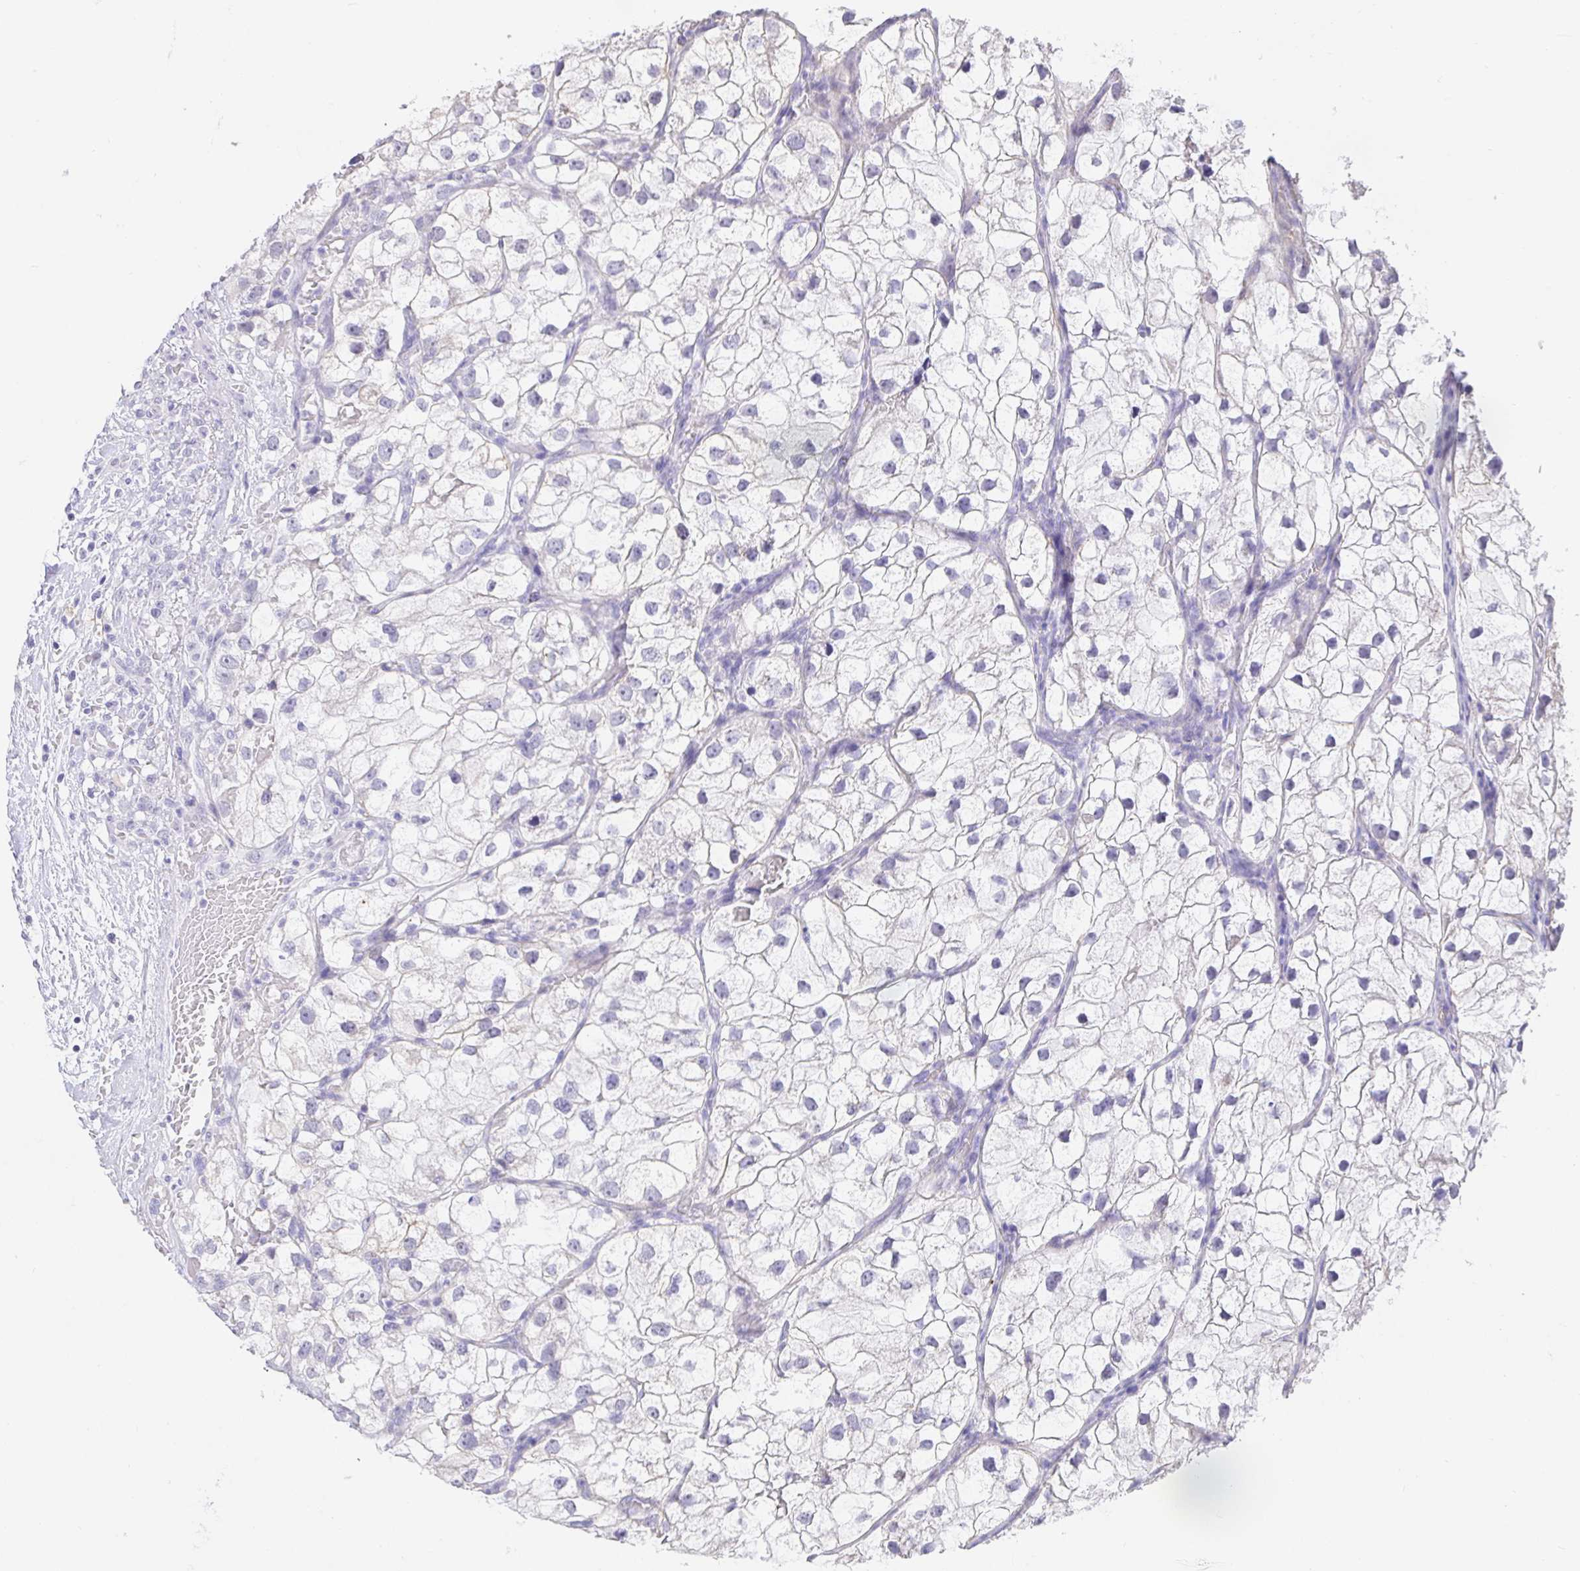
{"staining": {"intensity": "negative", "quantity": "none", "location": "none"}, "tissue": "renal cancer", "cell_type": "Tumor cells", "image_type": "cancer", "snomed": [{"axis": "morphology", "description": "Adenocarcinoma, NOS"}, {"axis": "topography", "description": "Kidney"}], "caption": "A histopathology image of renal adenocarcinoma stained for a protein demonstrates no brown staining in tumor cells. Nuclei are stained in blue.", "gene": "EZHIP", "patient": {"sex": "male", "age": 59}}